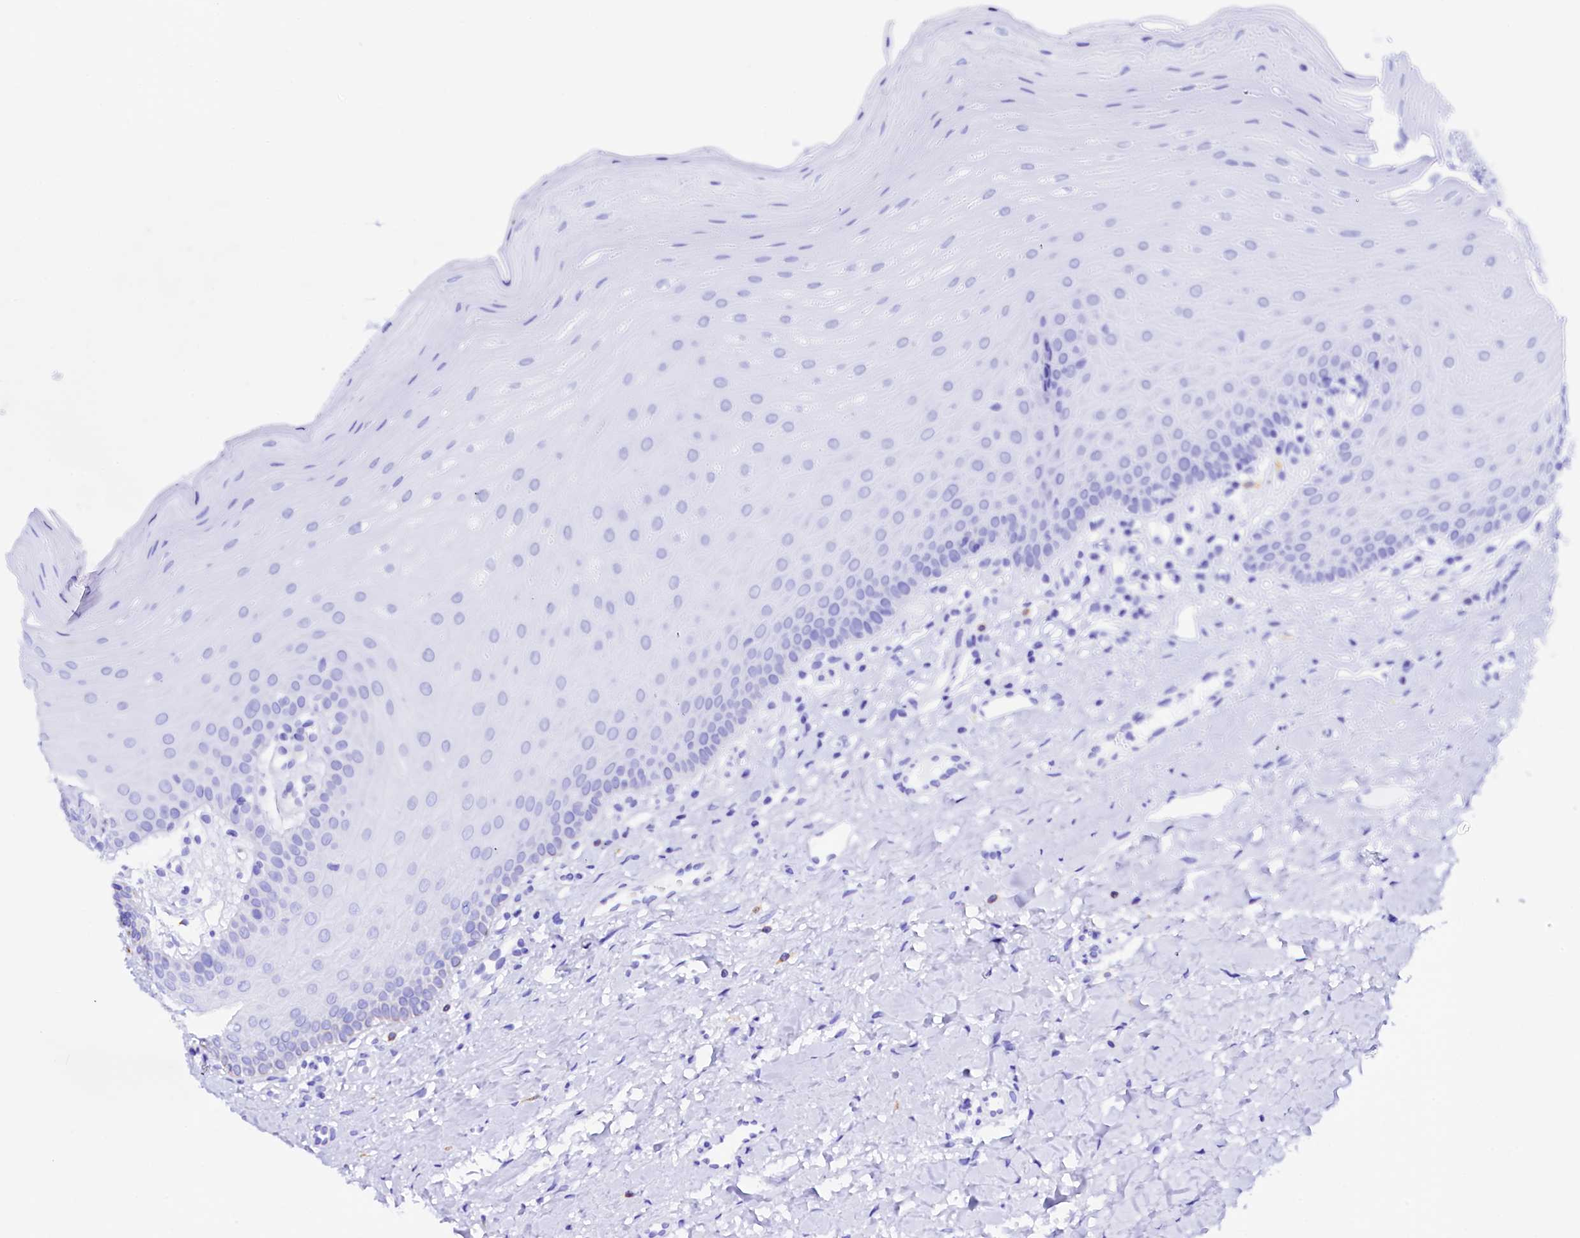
{"staining": {"intensity": "negative", "quantity": "none", "location": "none"}, "tissue": "oral mucosa", "cell_type": "Squamous epithelial cells", "image_type": "normal", "snomed": [{"axis": "morphology", "description": "Normal tissue, NOS"}, {"axis": "topography", "description": "Oral tissue"}], "caption": "Immunohistochemical staining of unremarkable human oral mucosa displays no significant expression in squamous epithelial cells.", "gene": "MAOB", "patient": {"sex": "female", "age": 39}}